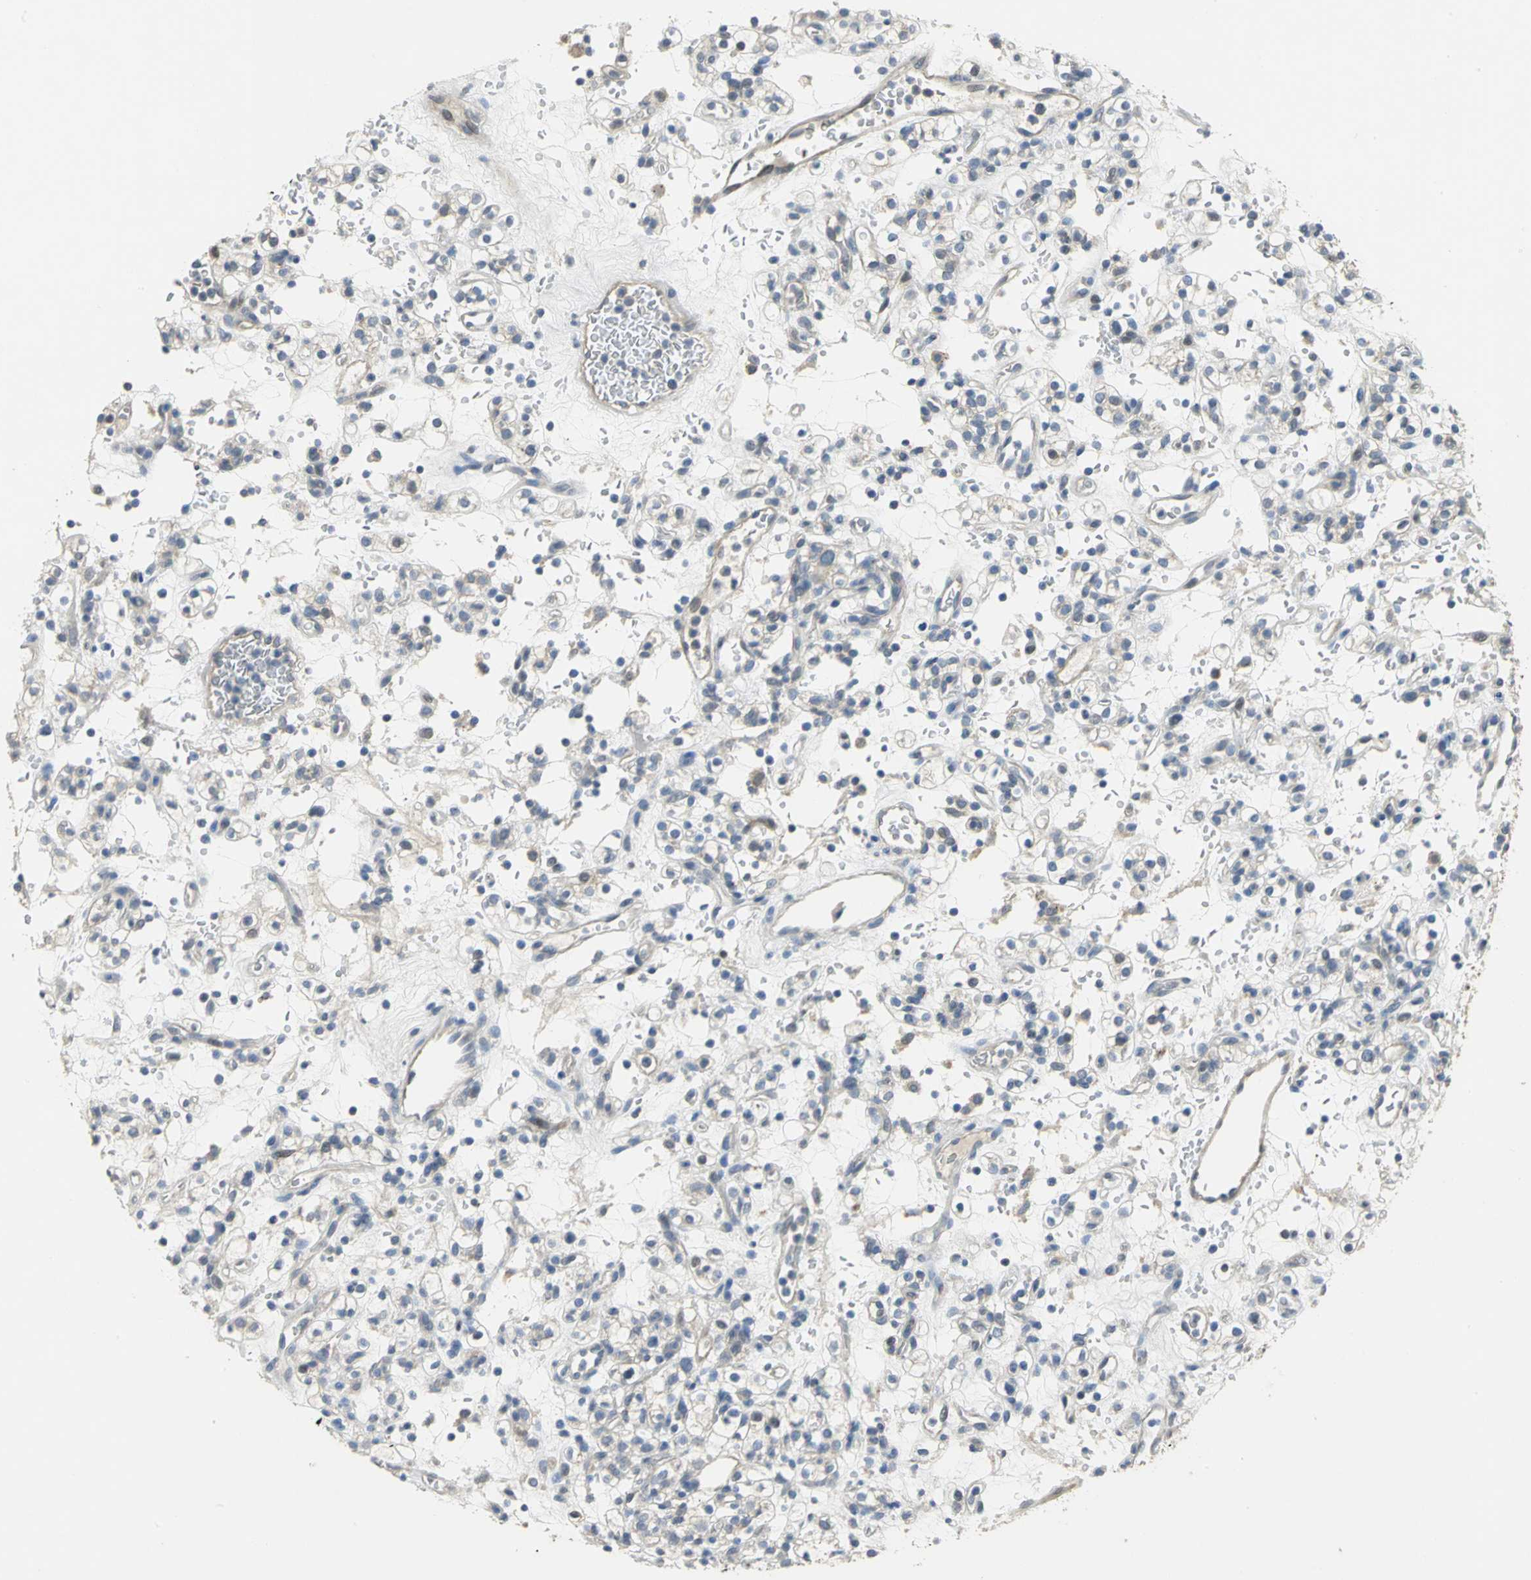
{"staining": {"intensity": "negative", "quantity": "none", "location": "none"}, "tissue": "renal cancer", "cell_type": "Tumor cells", "image_type": "cancer", "snomed": [{"axis": "morphology", "description": "Normal tissue, NOS"}, {"axis": "morphology", "description": "Adenocarcinoma, NOS"}, {"axis": "topography", "description": "Kidney"}], "caption": "The histopathology image shows no staining of tumor cells in renal cancer.", "gene": "IL17RB", "patient": {"sex": "female", "age": 72}}